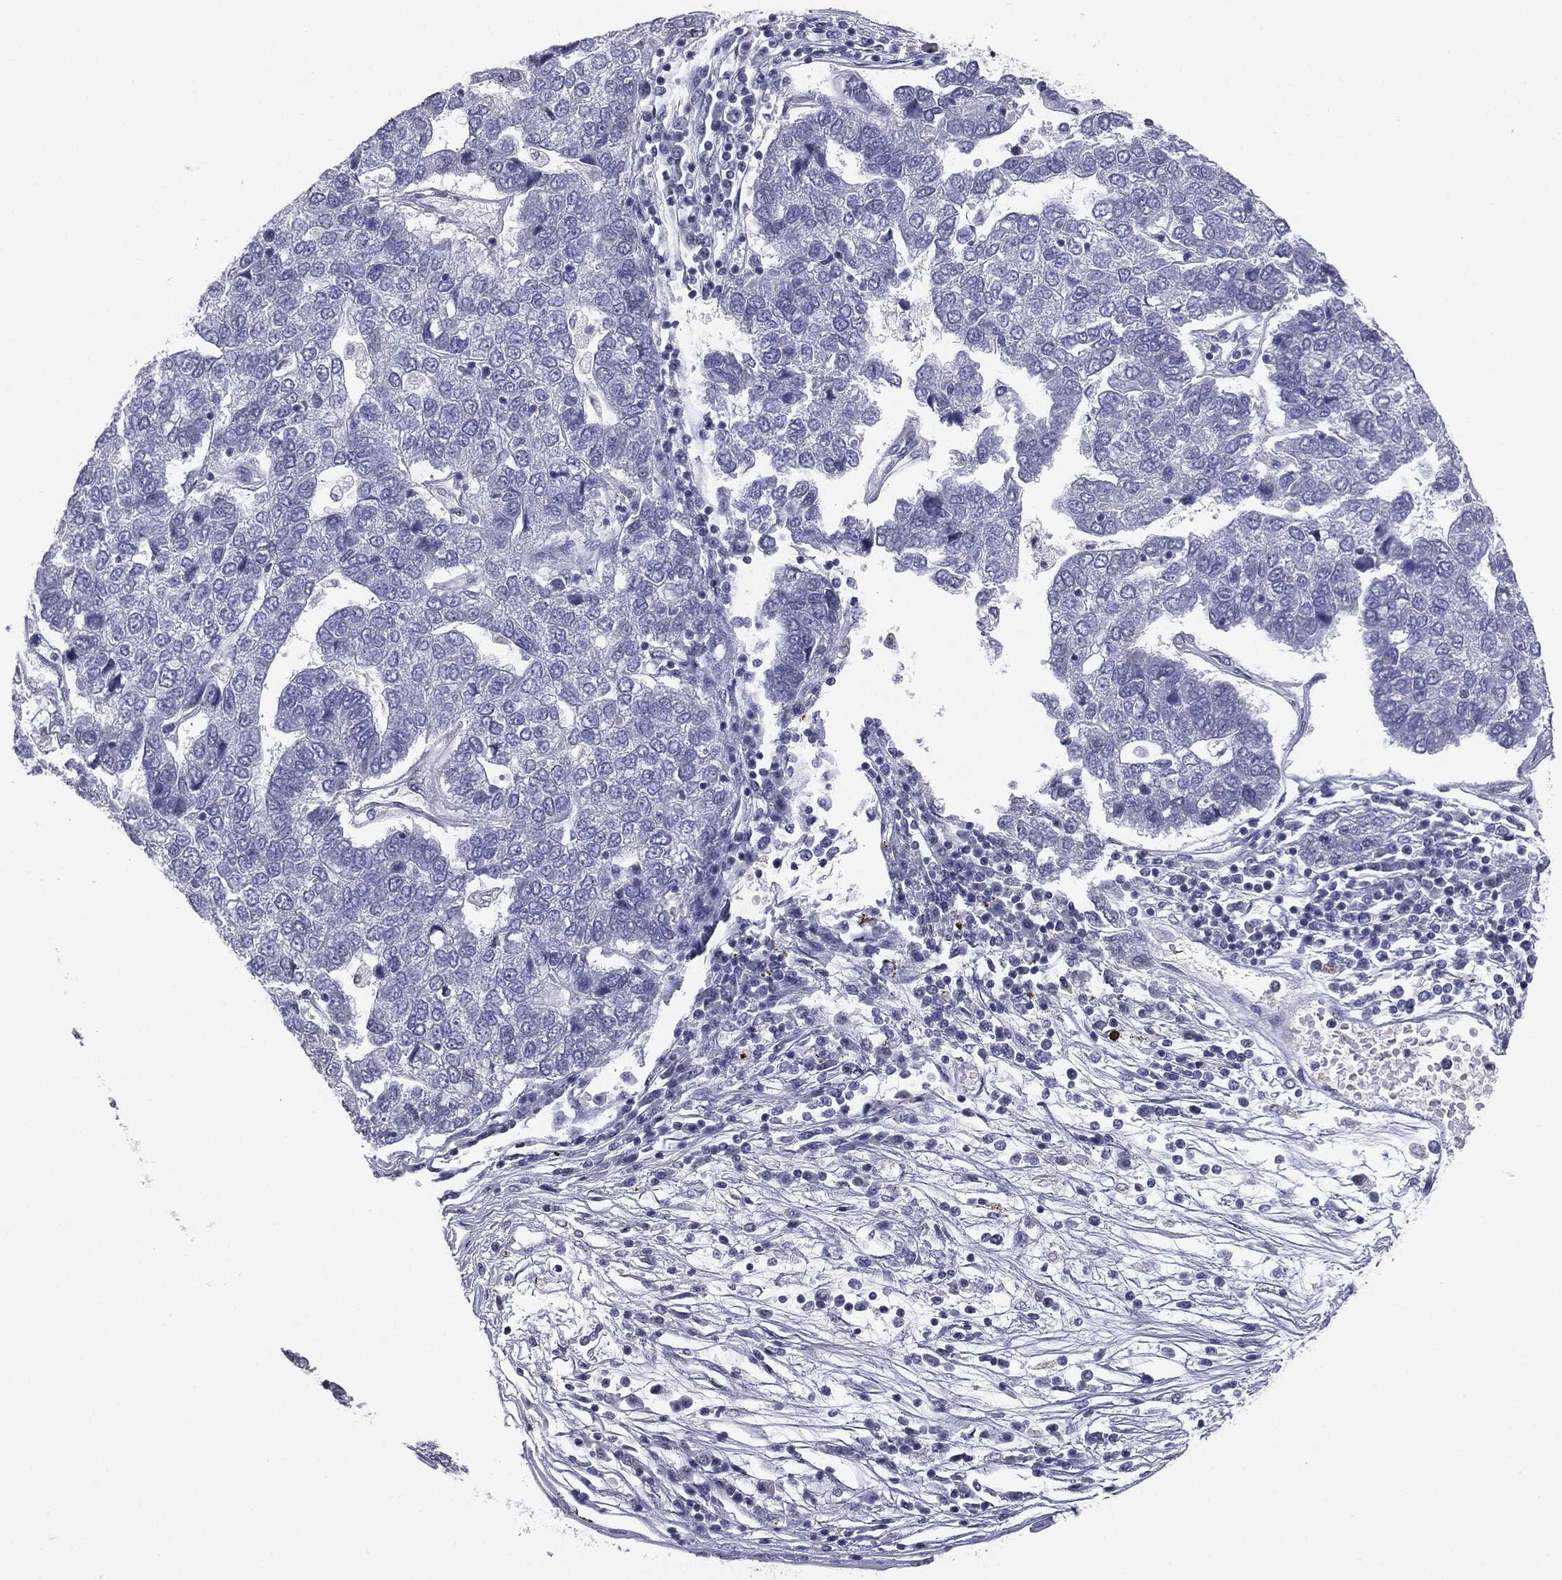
{"staining": {"intensity": "negative", "quantity": "none", "location": "none"}, "tissue": "pancreatic cancer", "cell_type": "Tumor cells", "image_type": "cancer", "snomed": [{"axis": "morphology", "description": "Adenocarcinoma, NOS"}, {"axis": "topography", "description": "Pancreas"}], "caption": "High magnification brightfield microscopy of pancreatic adenocarcinoma stained with DAB (3,3'-diaminobenzidine) (brown) and counterstained with hematoxylin (blue): tumor cells show no significant positivity.", "gene": "SERPINB4", "patient": {"sex": "female", "age": 61}}